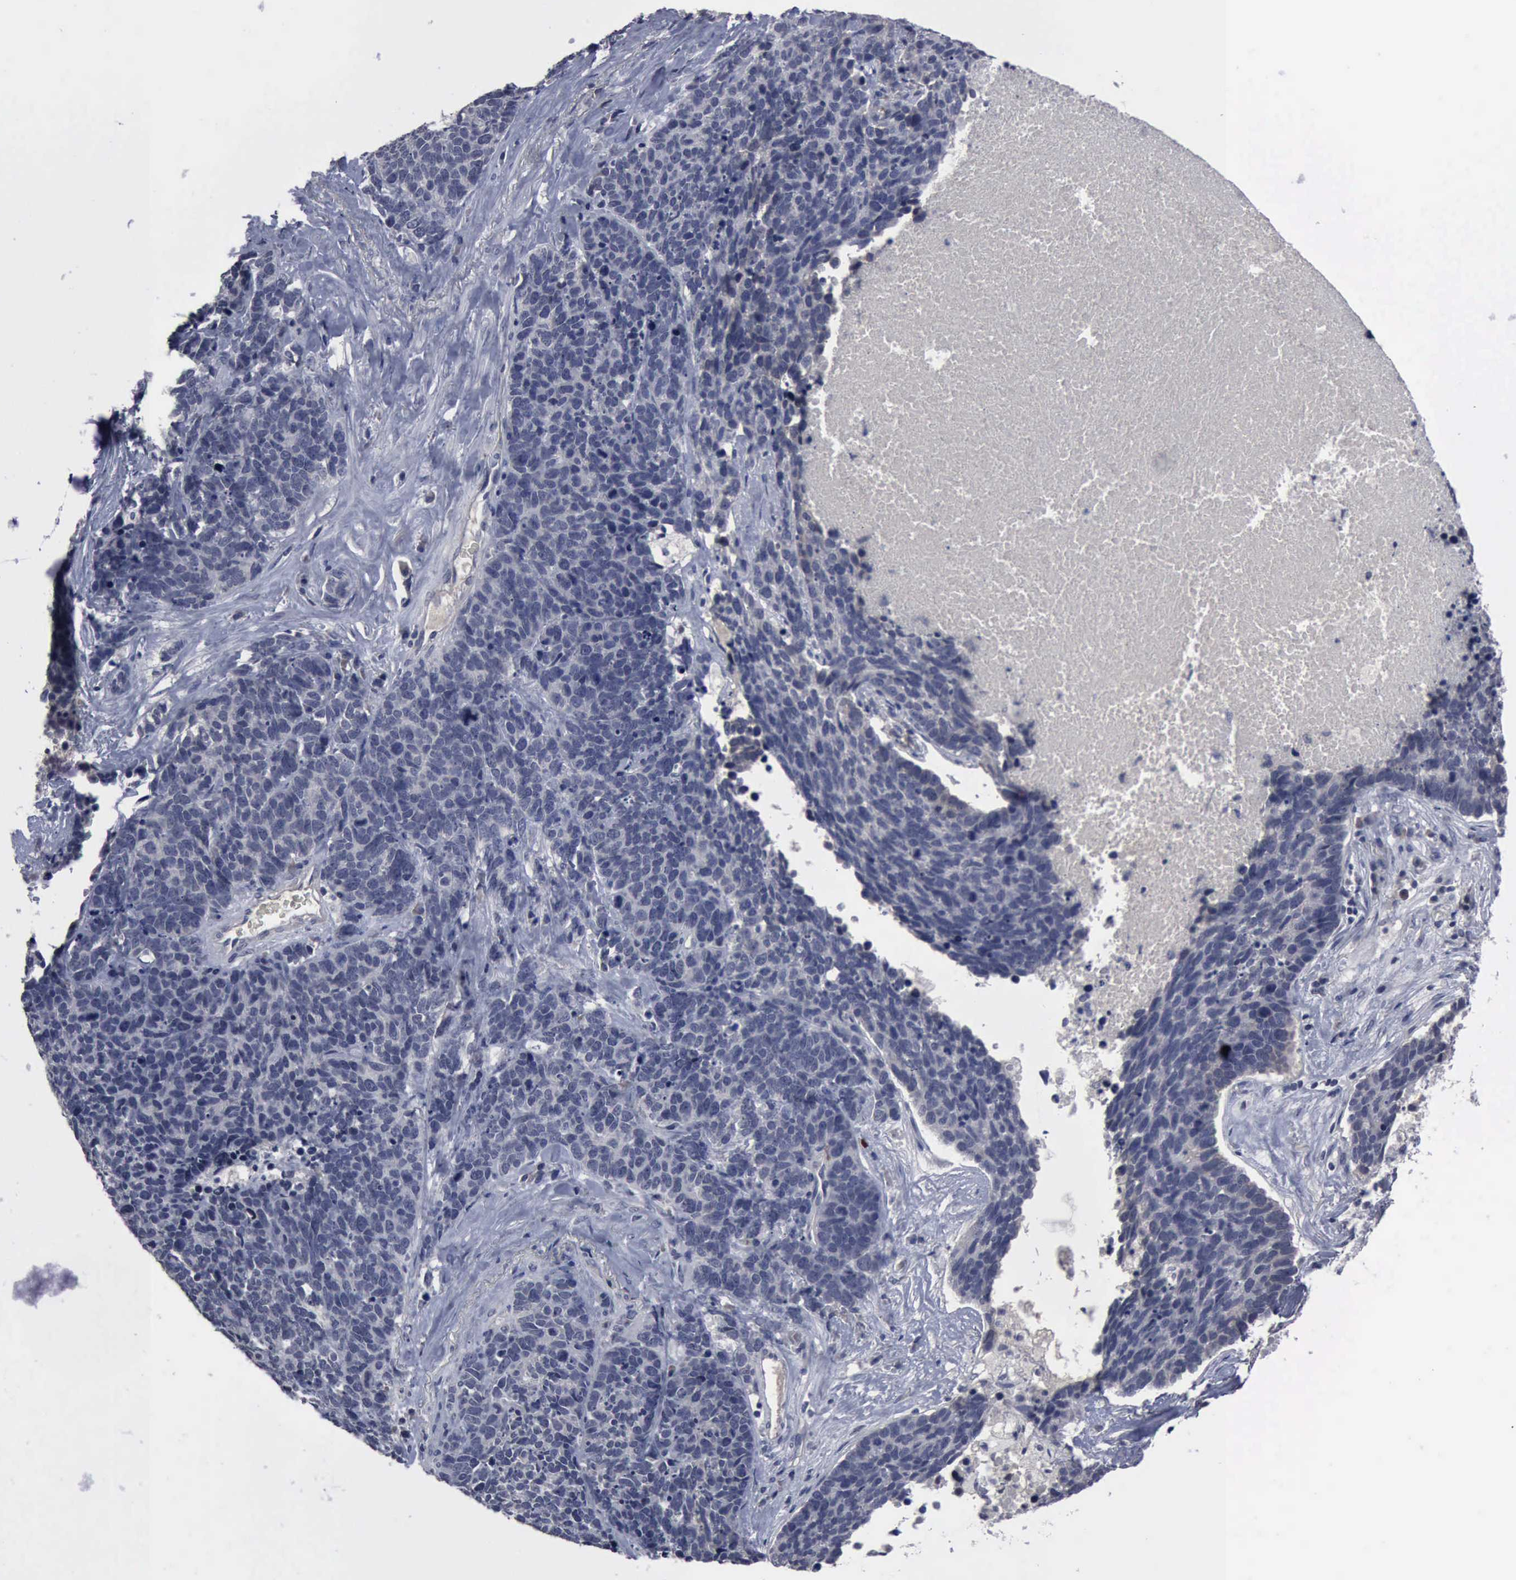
{"staining": {"intensity": "negative", "quantity": "none", "location": "none"}, "tissue": "lung cancer", "cell_type": "Tumor cells", "image_type": "cancer", "snomed": [{"axis": "morphology", "description": "Neoplasm, malignant, NOS"}, {"axis": "topography", "description": "Lung"}], "caption": "The immunohistochemistry (IHC) micrograph has no significant positivity in tumor cells of lung cancer tissue. (DAB (3,3'-diaminobenzidine) immunohistochemistry (IHC) with hematoxylin counter stain).", "gene": "MYO18B", "patient": {"sex": "female", "age": 75}}